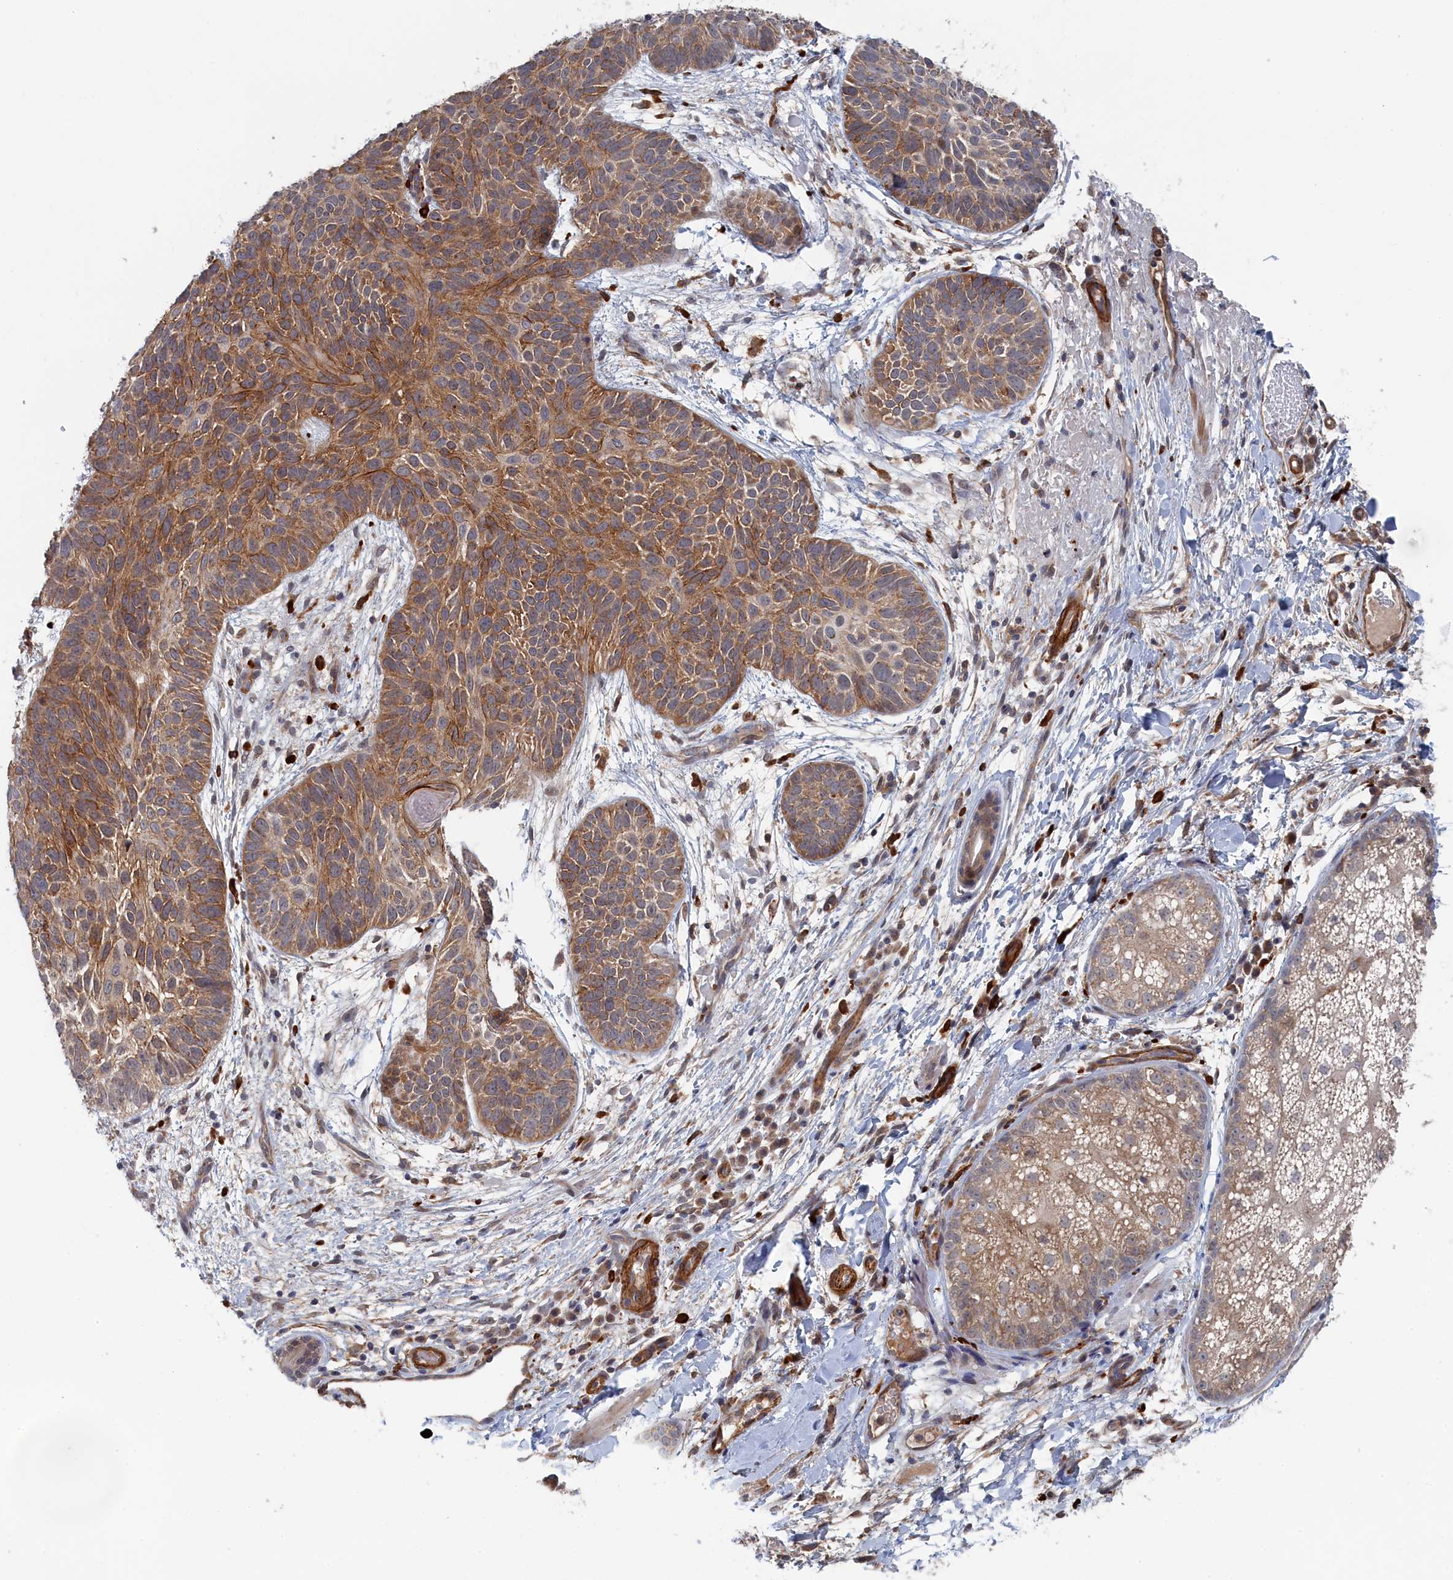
{"staining": {"intensity": "moderate", "quantity": ">75%", "location": "cytoplasmic/membranous"}, "tissue": "skin cancer", "cell_type": "Tumor cells", "image_type": "cancer", "snomed": [{"axis": "morphology", "description": "Basal cell carcinoma"}, {"axis": "topography", "description": "Skin"}], "caption": "Protein expression analysis of basal cell carcinoma (skin) exhibits moderate cytoplasmic/membranous staining in about >75% of tumor cells. The staining is performed using DAB brown chromogen to label protein expression. The nuclei are counter-stained blue using hematoxylin.", "gene": "FILIP1L", "patient": {"sex": "male", "age": 85}}